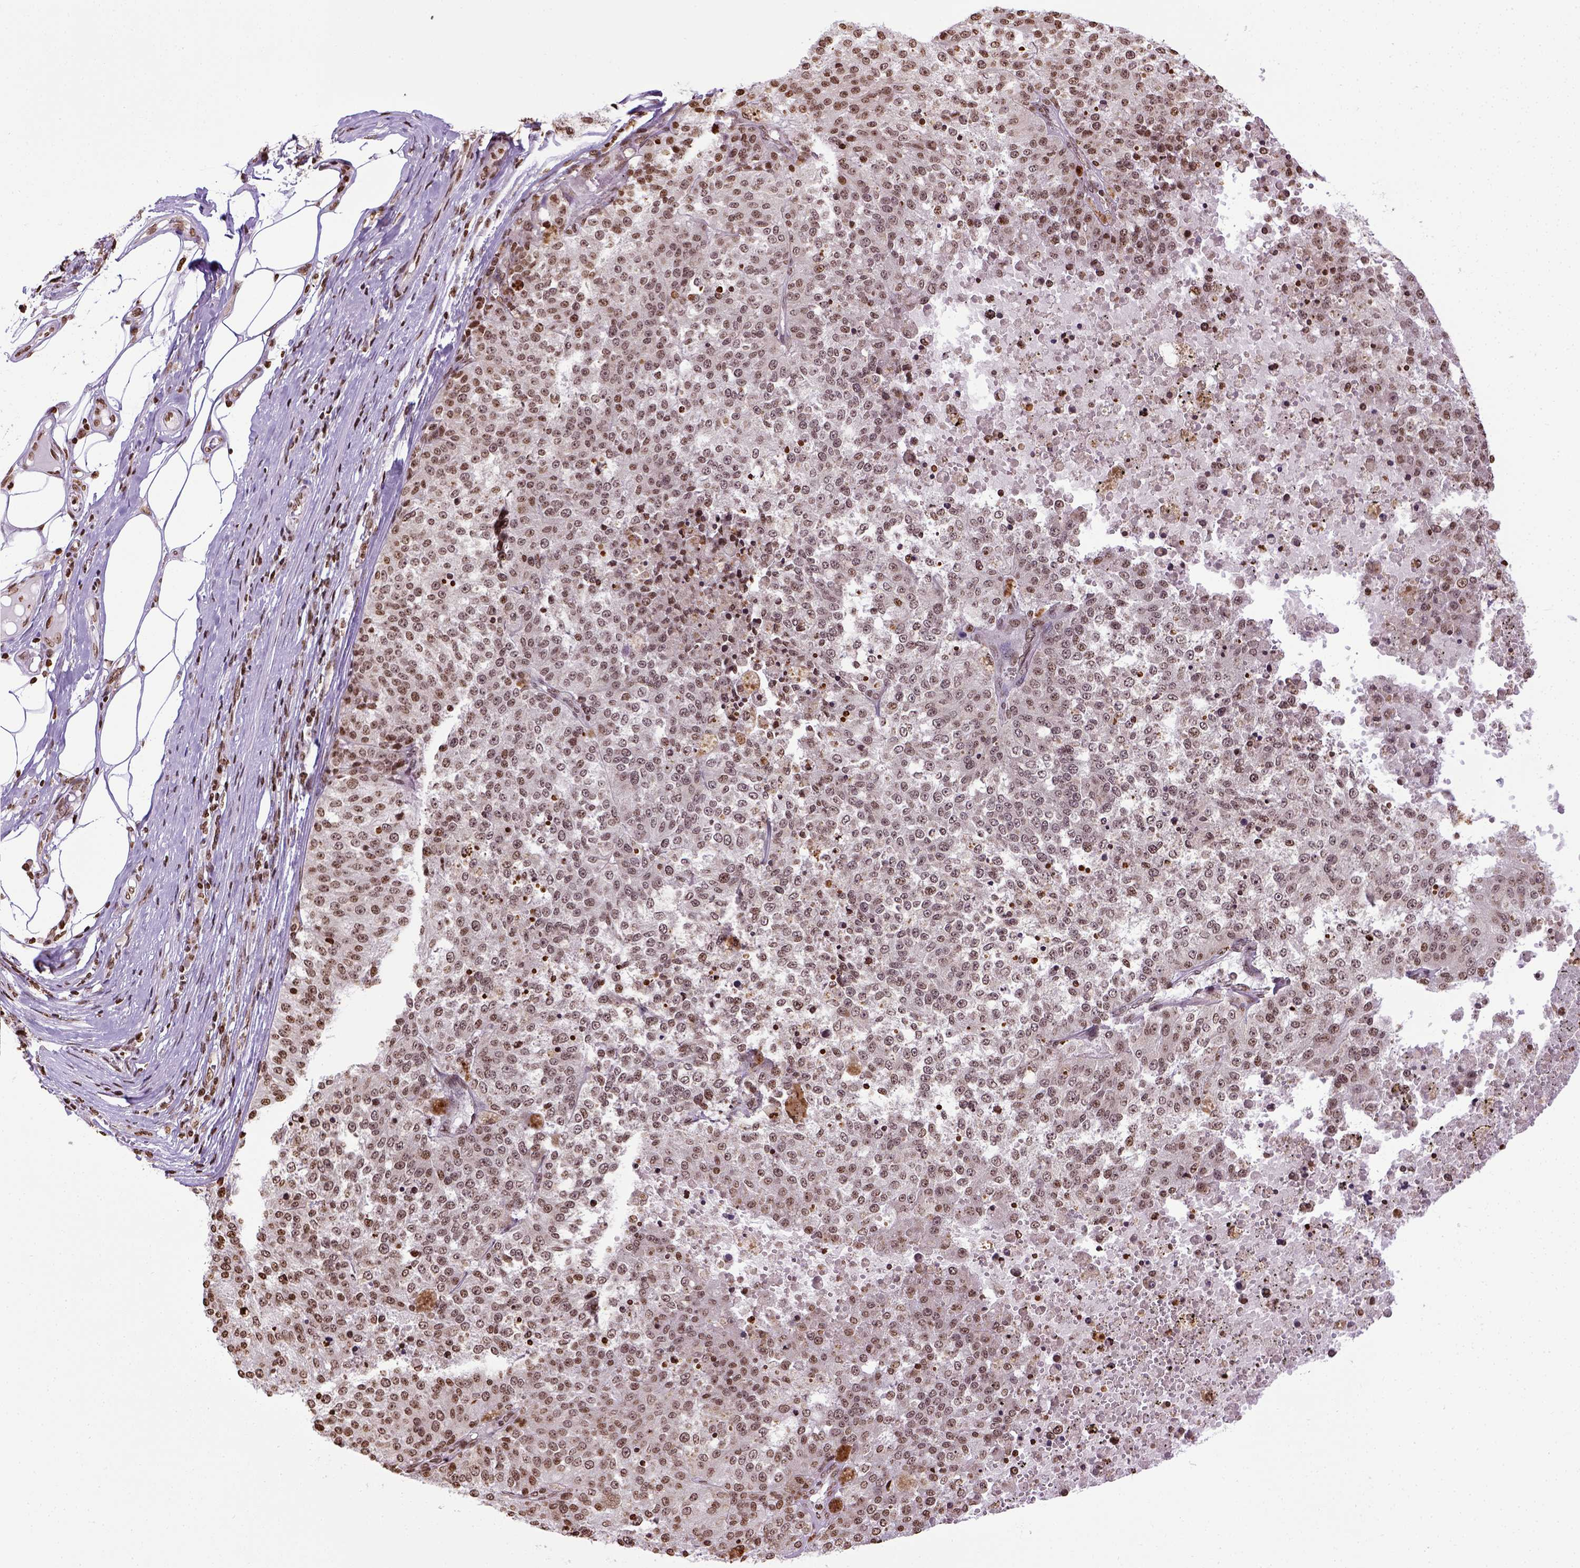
{"staining": {"intensity": "moderate", "quantity": ">75%", "location": "nuclear"}, "tissue": "melanoma", "cell_type": "Tumor cells", "image_type": "cancer", "snomed": [{"axis": "morphology", "description": "Malignant melanoma, Metastatic site"}, {"axis": "topography", "description": "Lymph node"}], "caption": "The immunohistochemical stain highlights moderate nuclear staining in tumor cells of melanoma tissue. The staining was performed using DAB (3,3'-diaminobenzidine), with brown indicating positive protein expression. Nuclei are stained blue with hematoxylin.", "gene": "ZNF75D", "patient": {"sex": "female", "age": 64}}